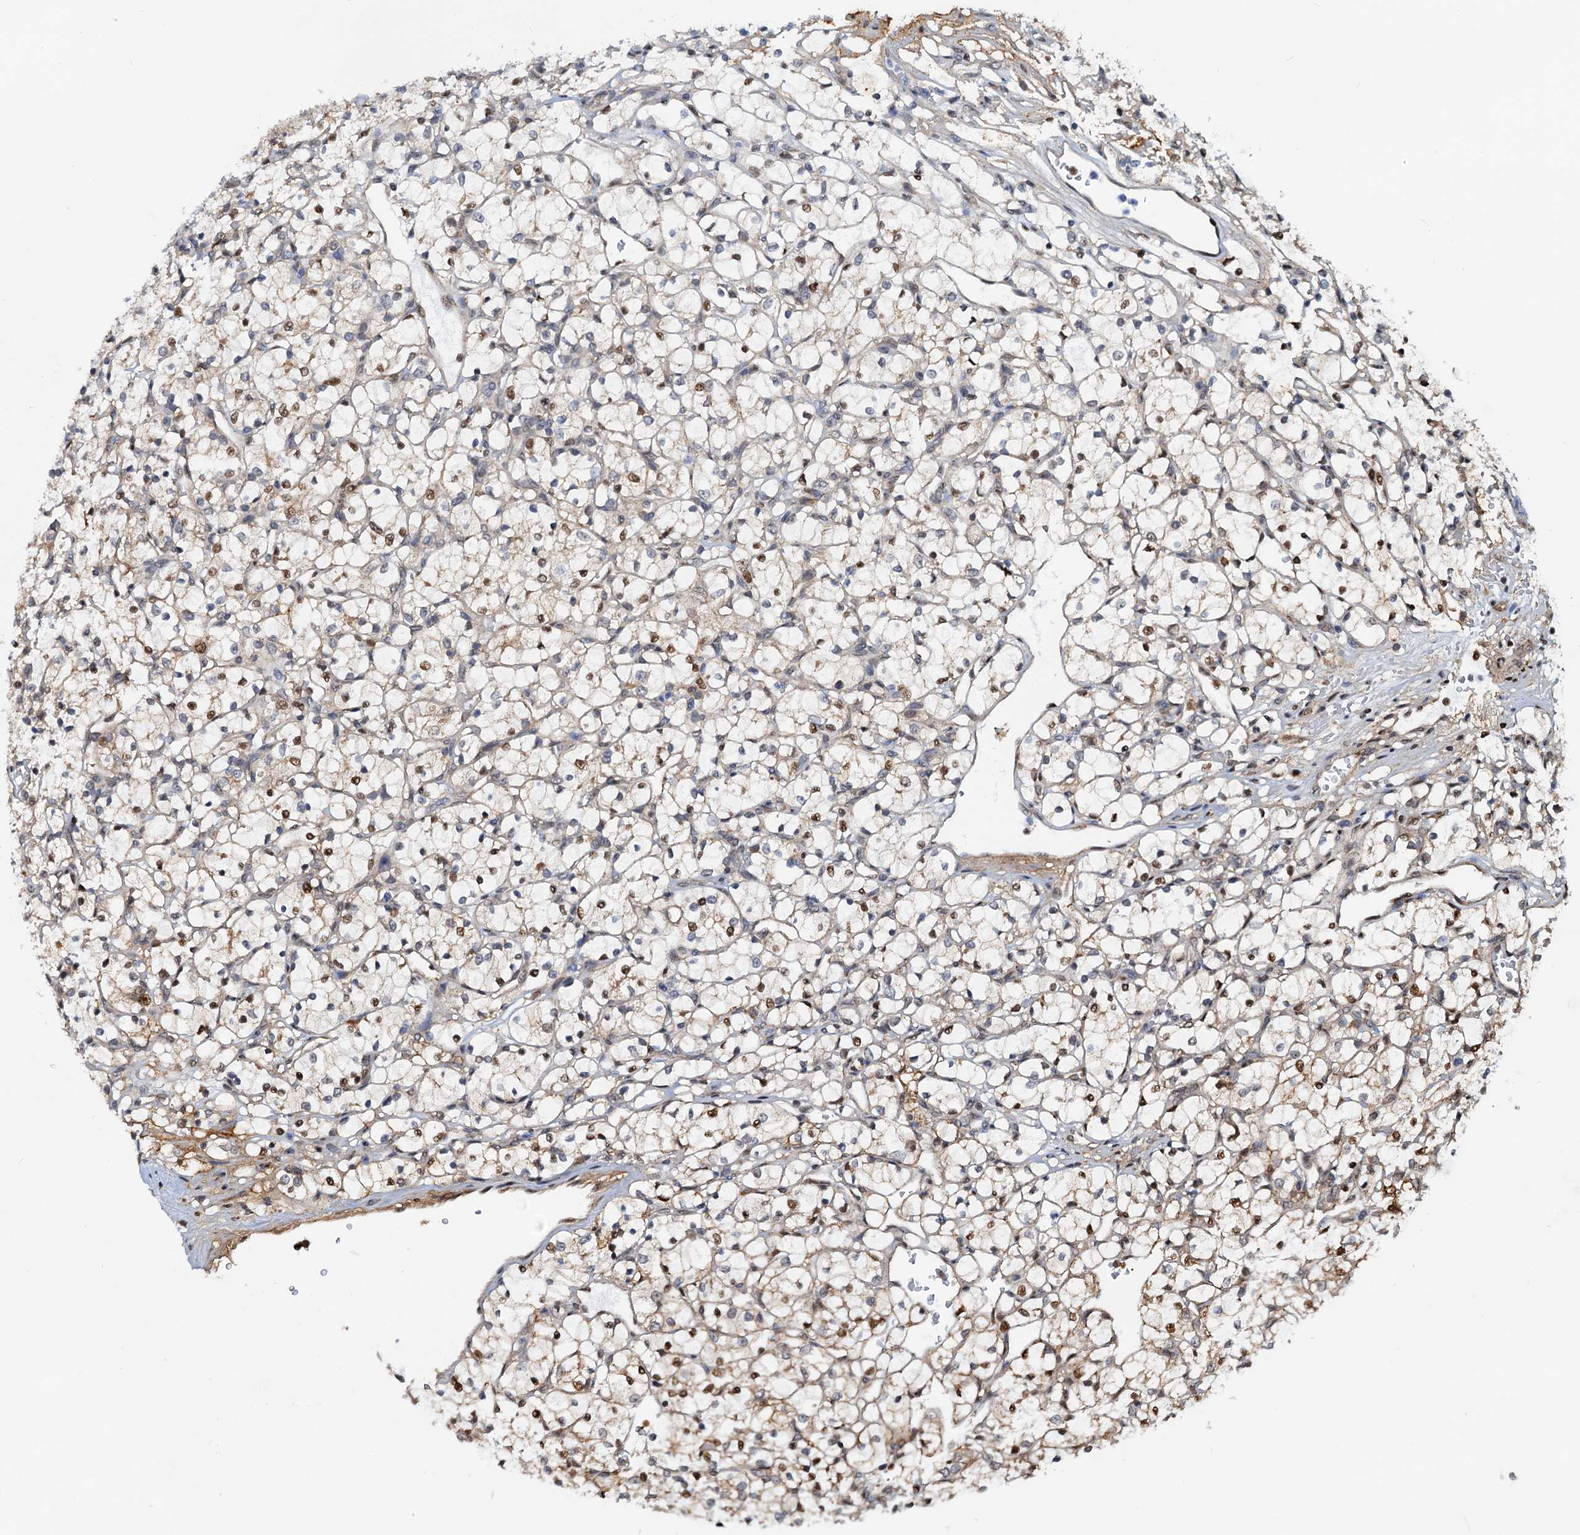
{"staining": {"intensity": "moderate", "quantity": "<25%", "location": "nuclear"}, "tissue": "renal cancer", "cell_type": "Tumor cells", "image_type": "cancer", "snomed": [{"axis": "morphology", "description": "Adenocarcinoma, NOS"}, {"axis": "topography", "description": "Kidney"}], "caption": "Renal cancer stained with DAB IHC demonstrates low levels of moderate nuclear positivity in approximately <25% of tumor cells.", "gene": "PTGES3", "patient": {"sex": "female", "age": 69}}